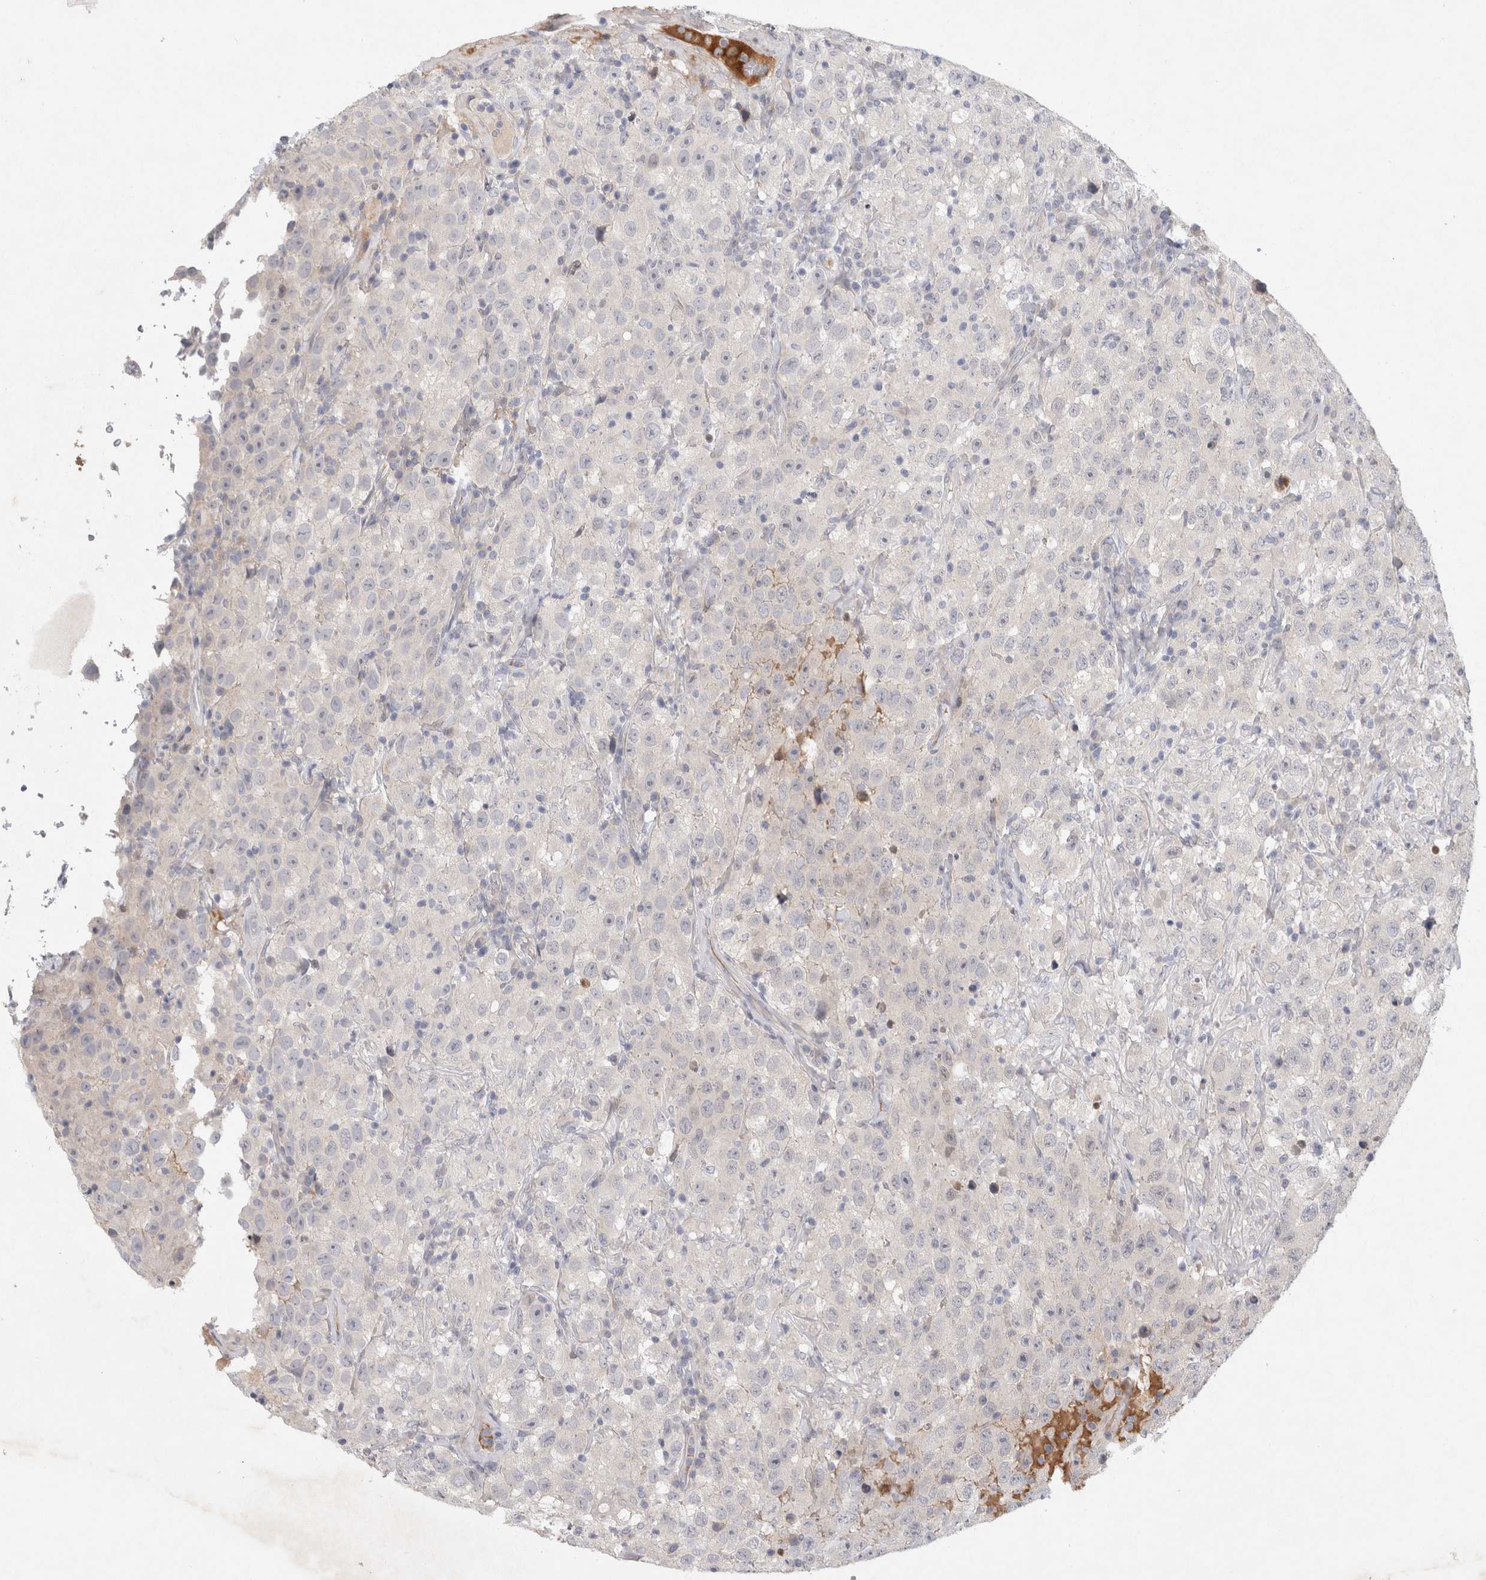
{"staining": {"intensity": "negative", "quantity": "none", "location": "none"}, "tissue": "testis cancer", "cell_type": "Tumor cells", "image_type": "cancer", "snomed": [{"axis": "morphology", "description": "Seminoma, NOS"}, {"axis": "topography", "description": "Testis"}], "caption": "Immunohistochemical staining of seminoma (testis) exhibits no significant positivity in tumor cells. (DAB (3,3'-diaminobenzidine) immunohistochemistry, high magnification).", "gene": "BZW2", "patient": {"sex": "male", "age": 41}}